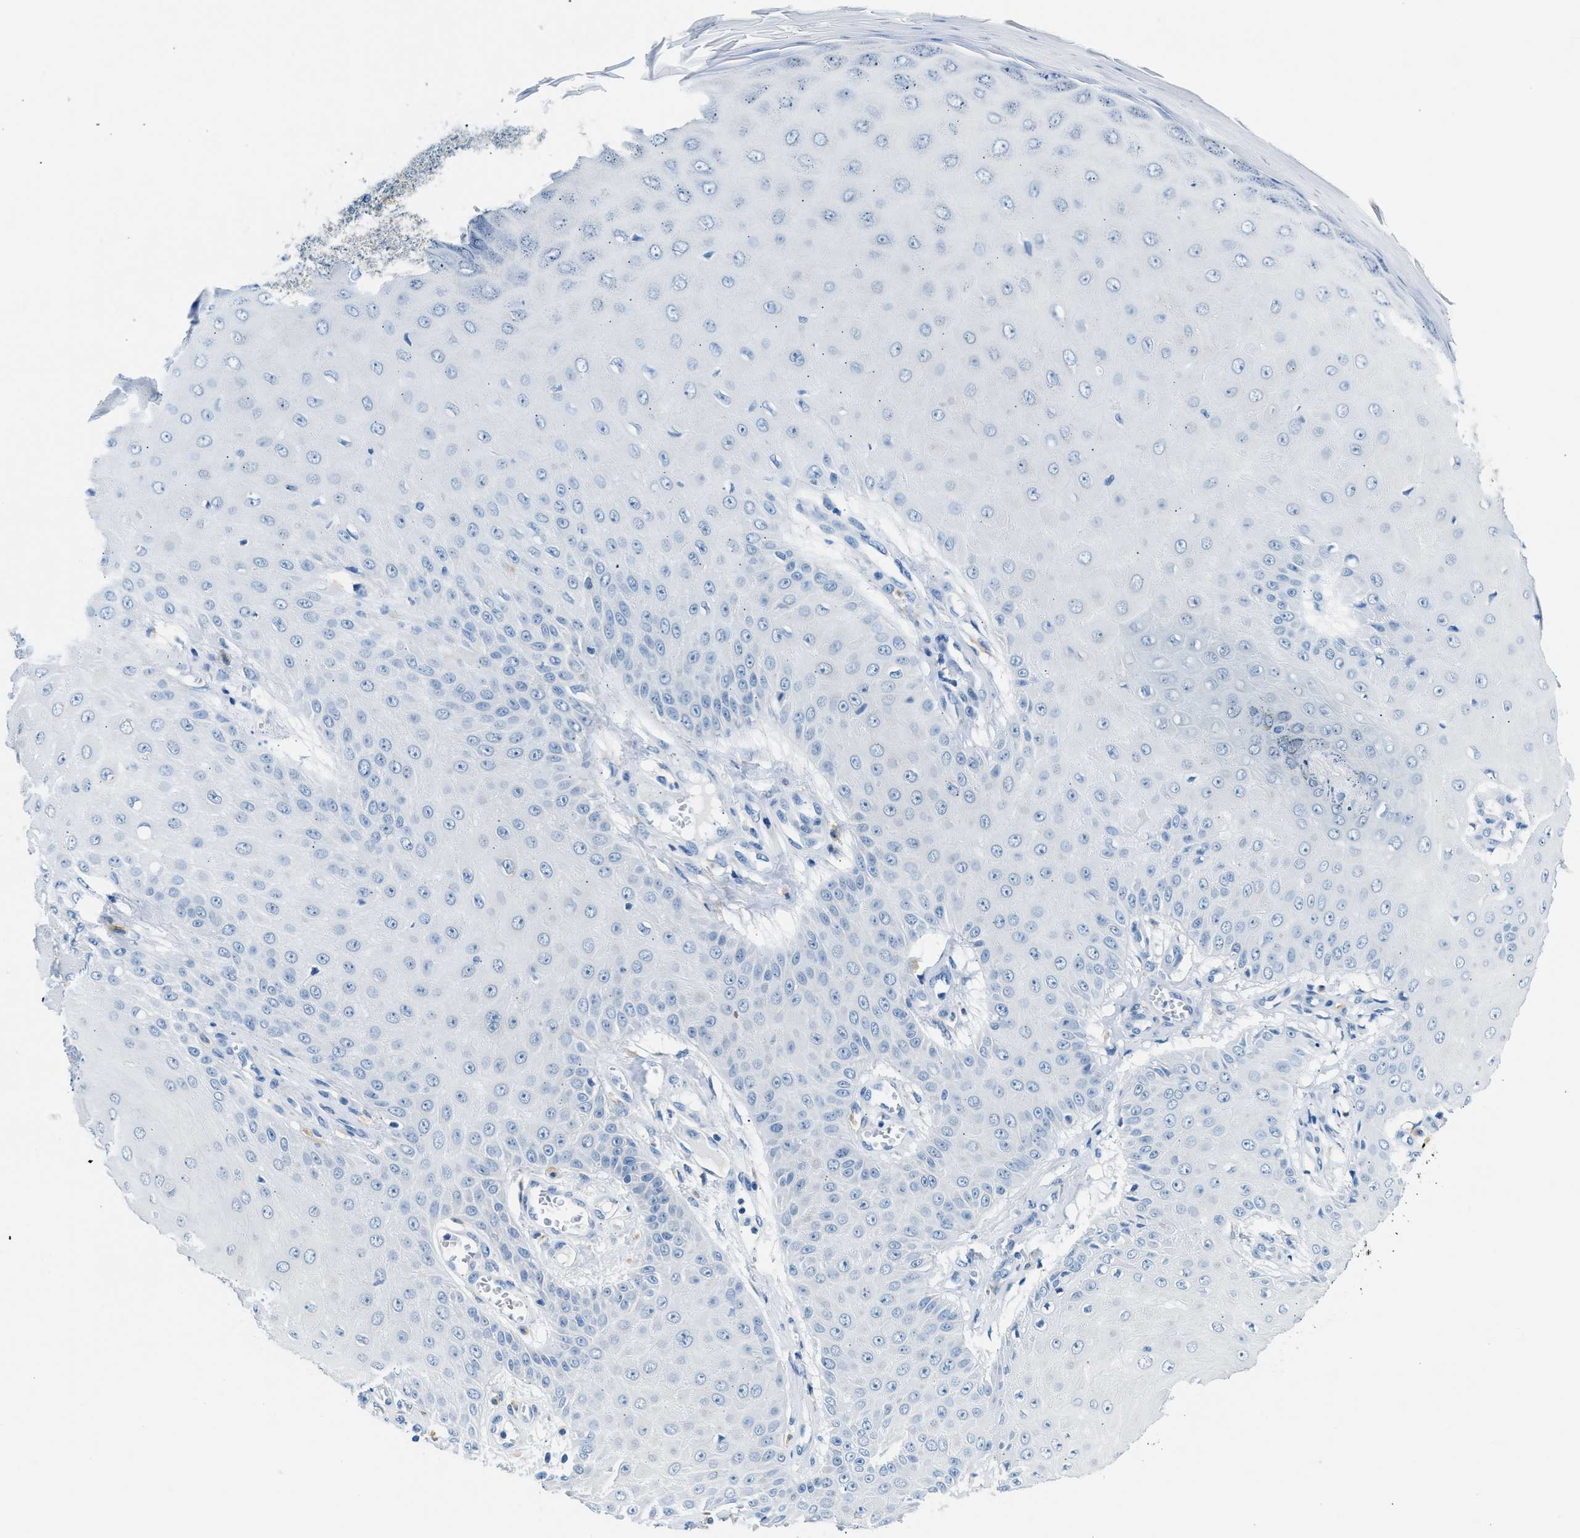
{"staining": {"intensity": "negative", "quantity": "none", "location": "none"}, "tissue": "skin cancer", "cell_type": "Tumor cells", "image_type": "cancer", "snomed": [{"axis": "morphology", "description": "Squamous cell carcinoma, NOS"}, {"axis": "topography", "description": "Skin"}], "caption": "High power microscopy image of an immunohistochemistry (IHC) photomicrograph of skin squamous cell carcinoma, revealing no significant staining in tumor cells. (Brightfield microscopy of DAB (3,3'-diaminobenzidine) immunohistochemistry at high magnification).", "gene": "CLDN18", "patient": {"sex": "male", "age": 74}}